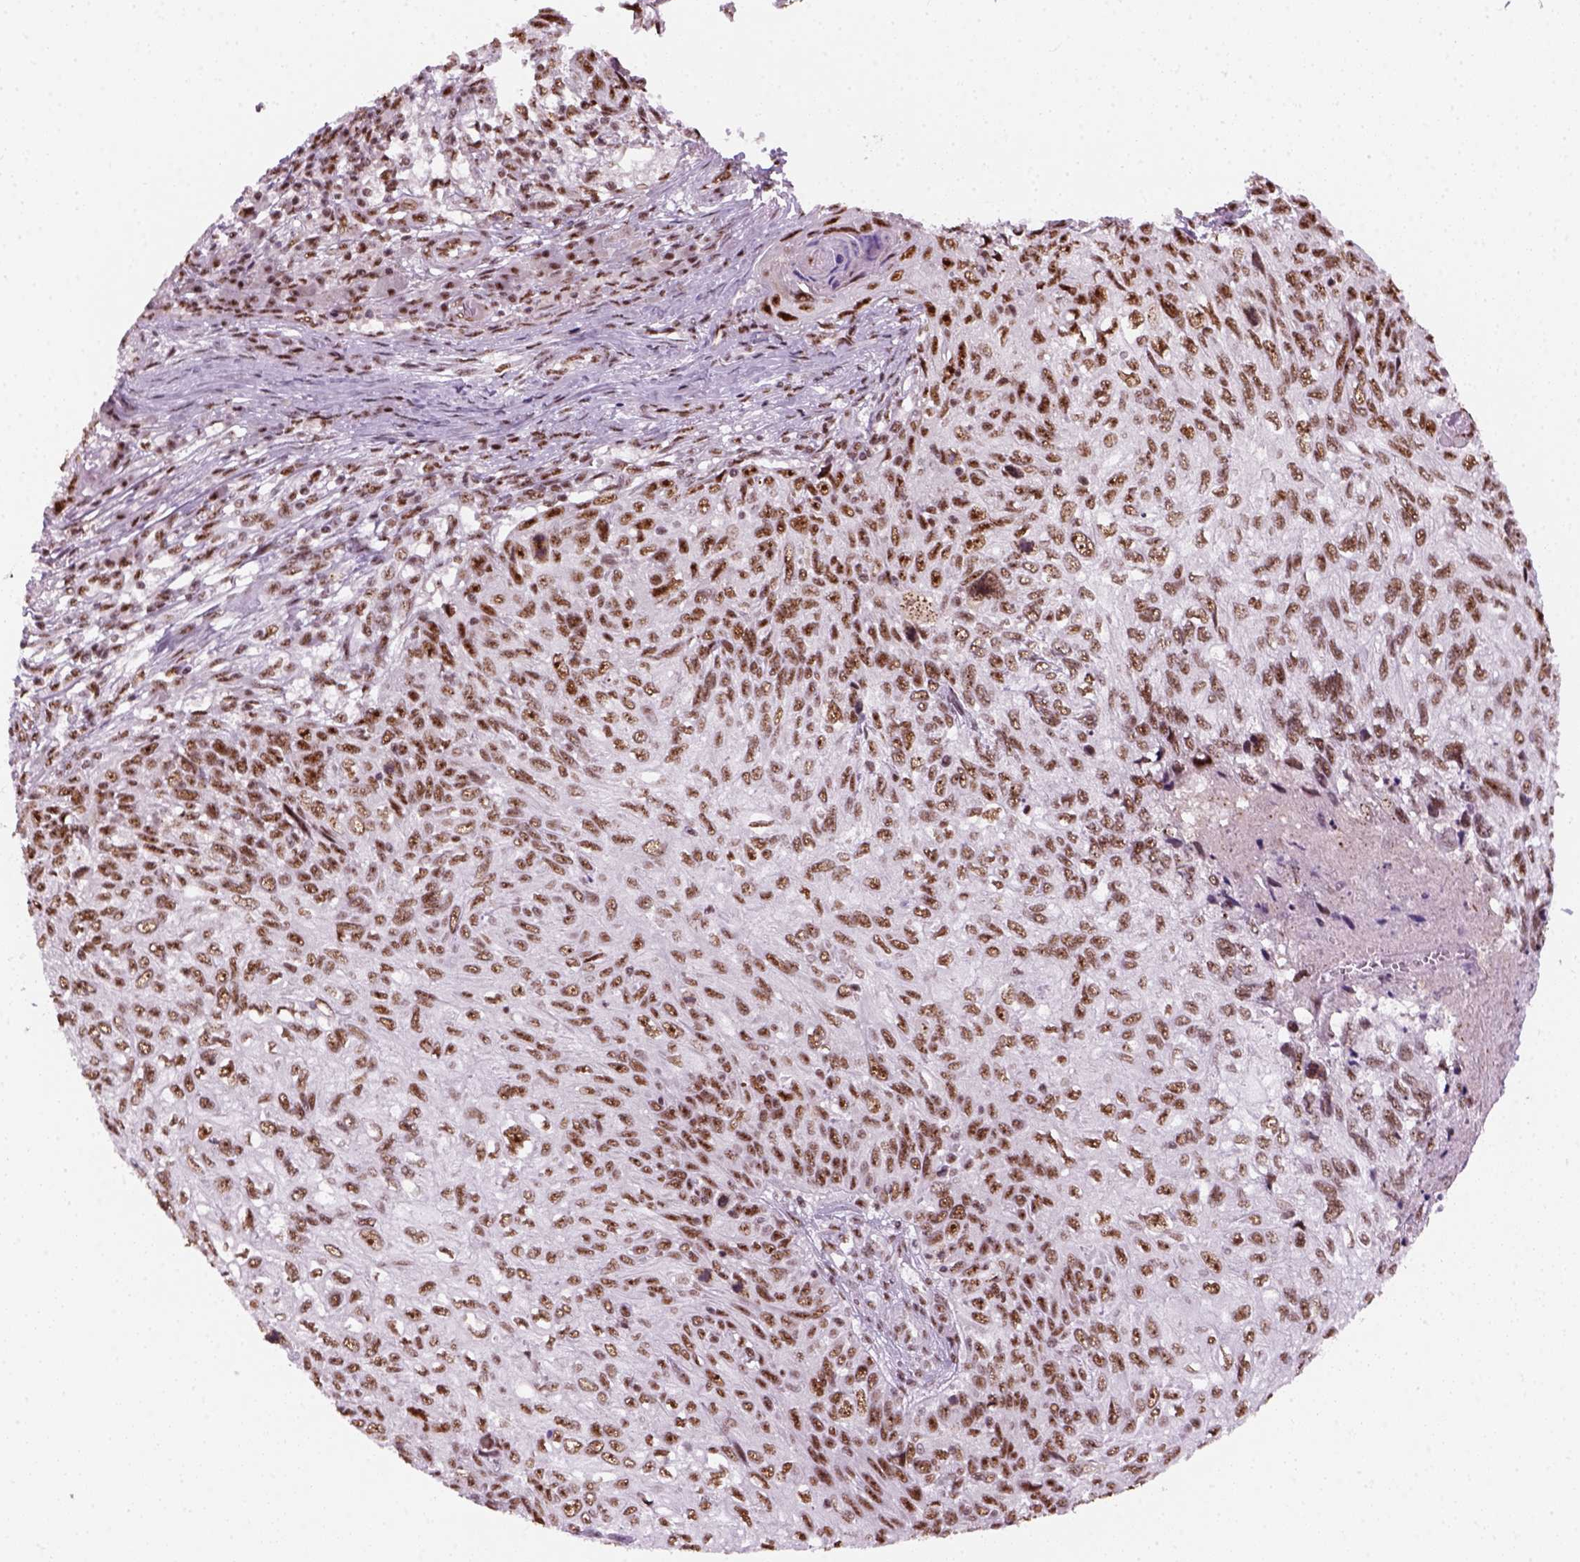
{"staining": {"intensity": "moderate", "quantity": ">75%", "location": "nuclear"}, "tissue": "skin cancer", "cell_type": "Tumor cells", "image_type": "cancer", "snomed": [{"axis": "morphology", "description": "Squamous cell carcinoma, NOS"}, {"axis": "topography", "description": "Skin"}], "caption": "Immunohistochemistry (IHC) (DAB (3,3'-diaminobenzidine)) staining of human squamous cell carcinoma (skin) displays moderate nuclear protein expression in about >75% of tumor cells. Using DAB (brown) and hematoxylin (blue) stains, captured at high magnification using brightfield microscopy.", "gene": "GTF2F1", "patient": {"sex": "male", "age": 92}}